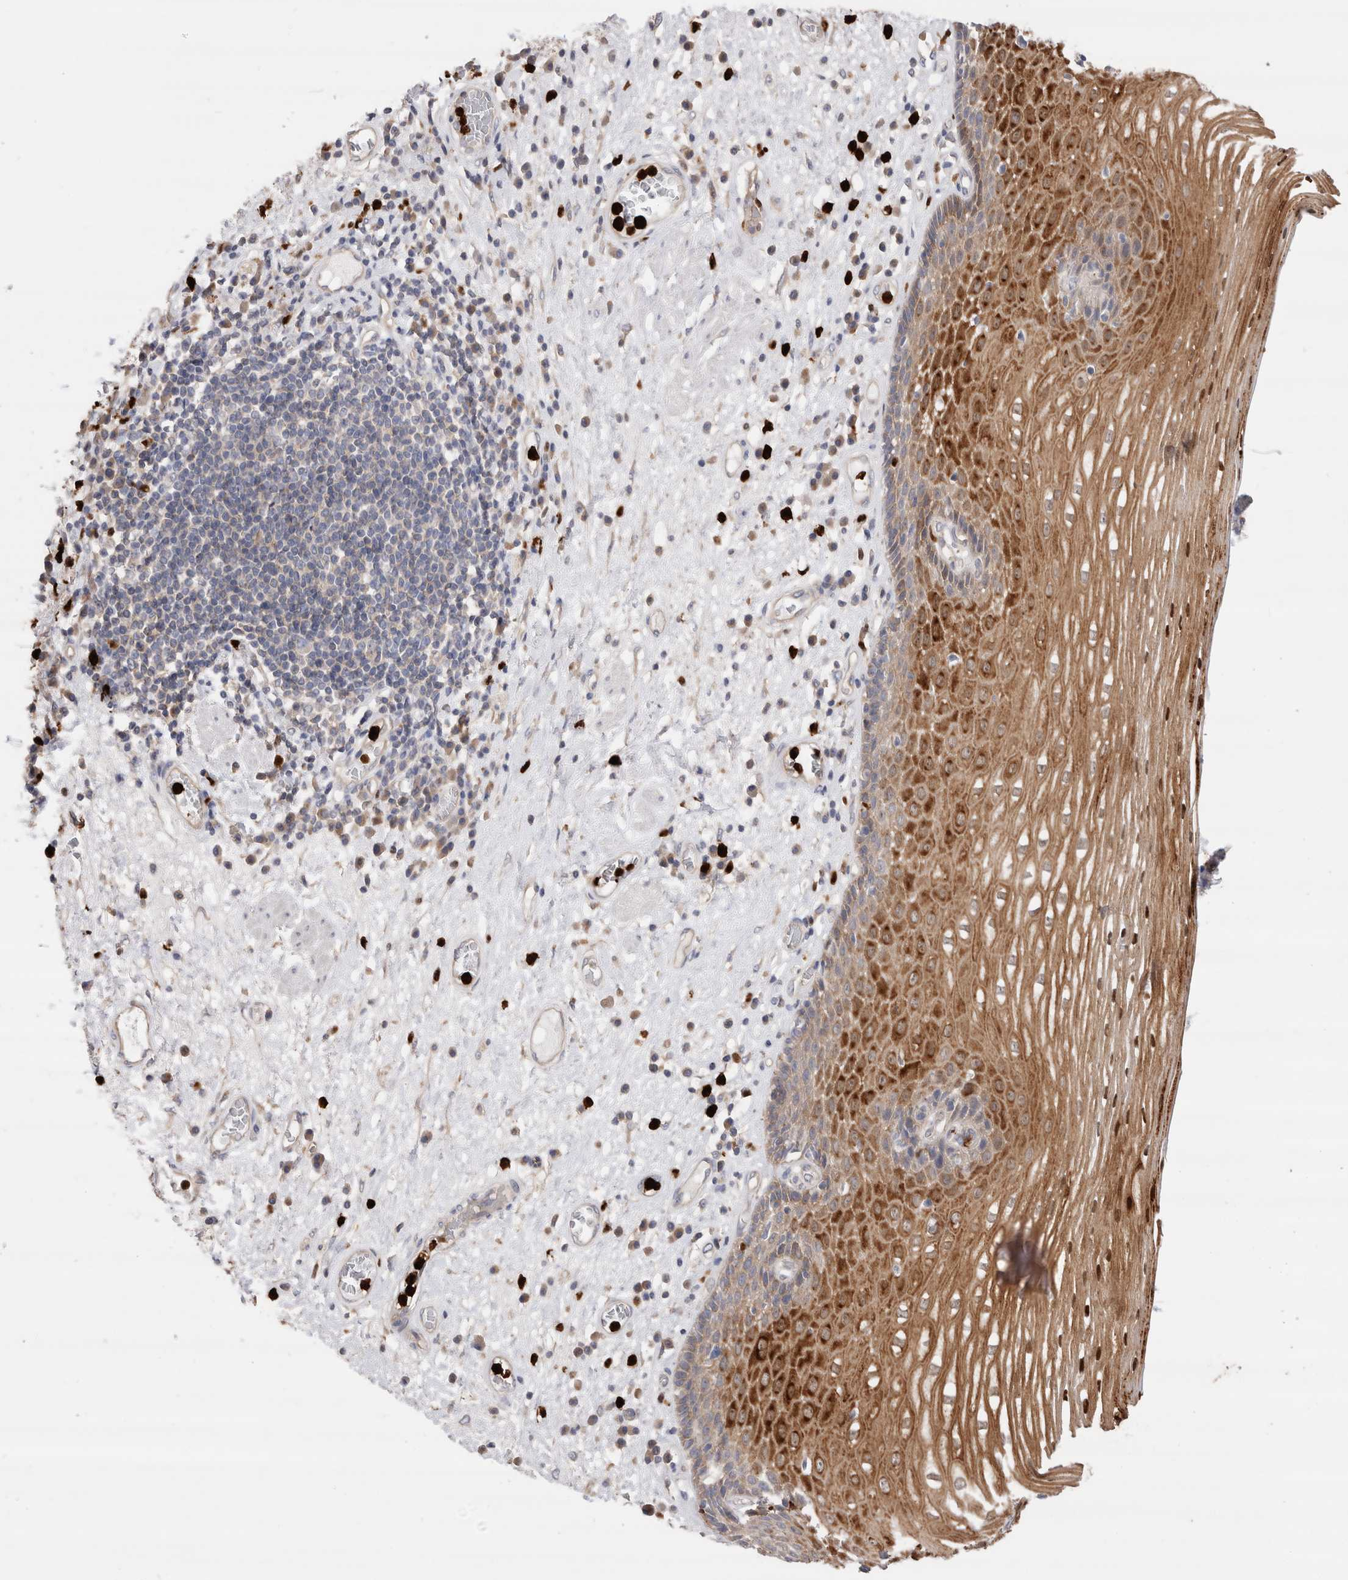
{"staining": {"intensity": "strong", "quantity": "25%-75%", "location": "cytoplasmic/membranous"}, "tissue": "esophagus", "cell_type": "Squamous epithelial cells", "image_type": "normal", "snomed": [{"axis": "morphology", "description": "Normal tissue, NOS"}, {"axis": "morphology", "description": "Adenocarcinoma, NOS"}, {"axis": "topography", "description": "Esophagus"}], "caption": "IHC micrograph of unremarkable esophagus: human esophagus stained using IHC reveals high levels of strong protein expression localized specifically in the cytoplasmic/membranous of squamous epithelial cells, appearing as a cytoplasmic/membranous brown color.", "gene": "NXT2", "patient": {"sex": "male", "age": 62}}